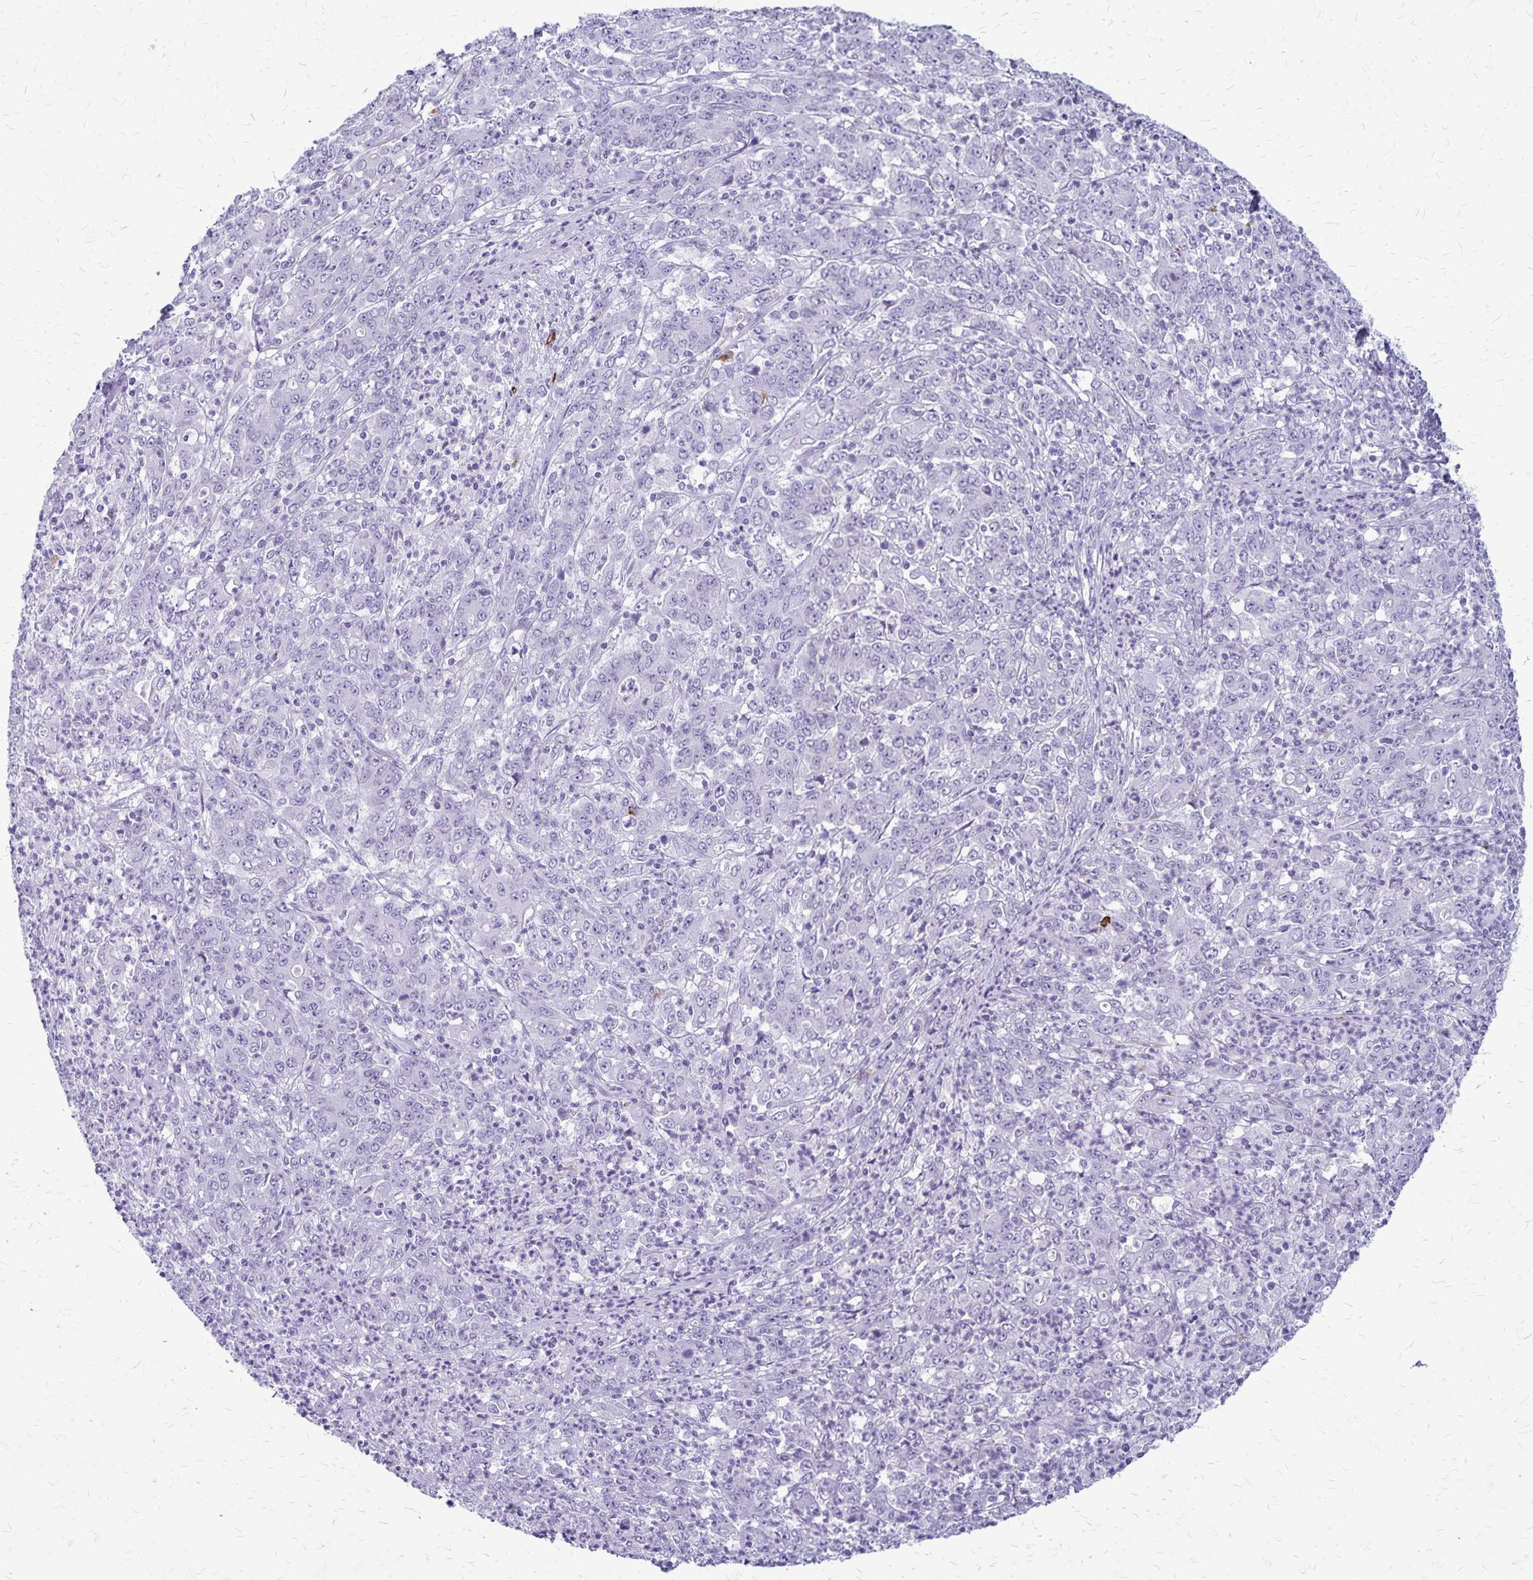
{"staining": {"intensity": "negative", "quantity": "none", "location": "none"}, "tissue": "stomach cancer", "cell_type": "Tumor cells", "image_type": "cancer", "snomed": [{"axis": "morphology", "description": "Adenocarcinoma, NOS"}, {"axis": "topography", "description": "Stomach, lower"}], "caption": "This is an immunohistochemistry image of stomach cancer (adenocarcinoma). There is no expression in tumor cells.", "gene": "RTN1", "patient": {"sex": "female", "age": 71}}